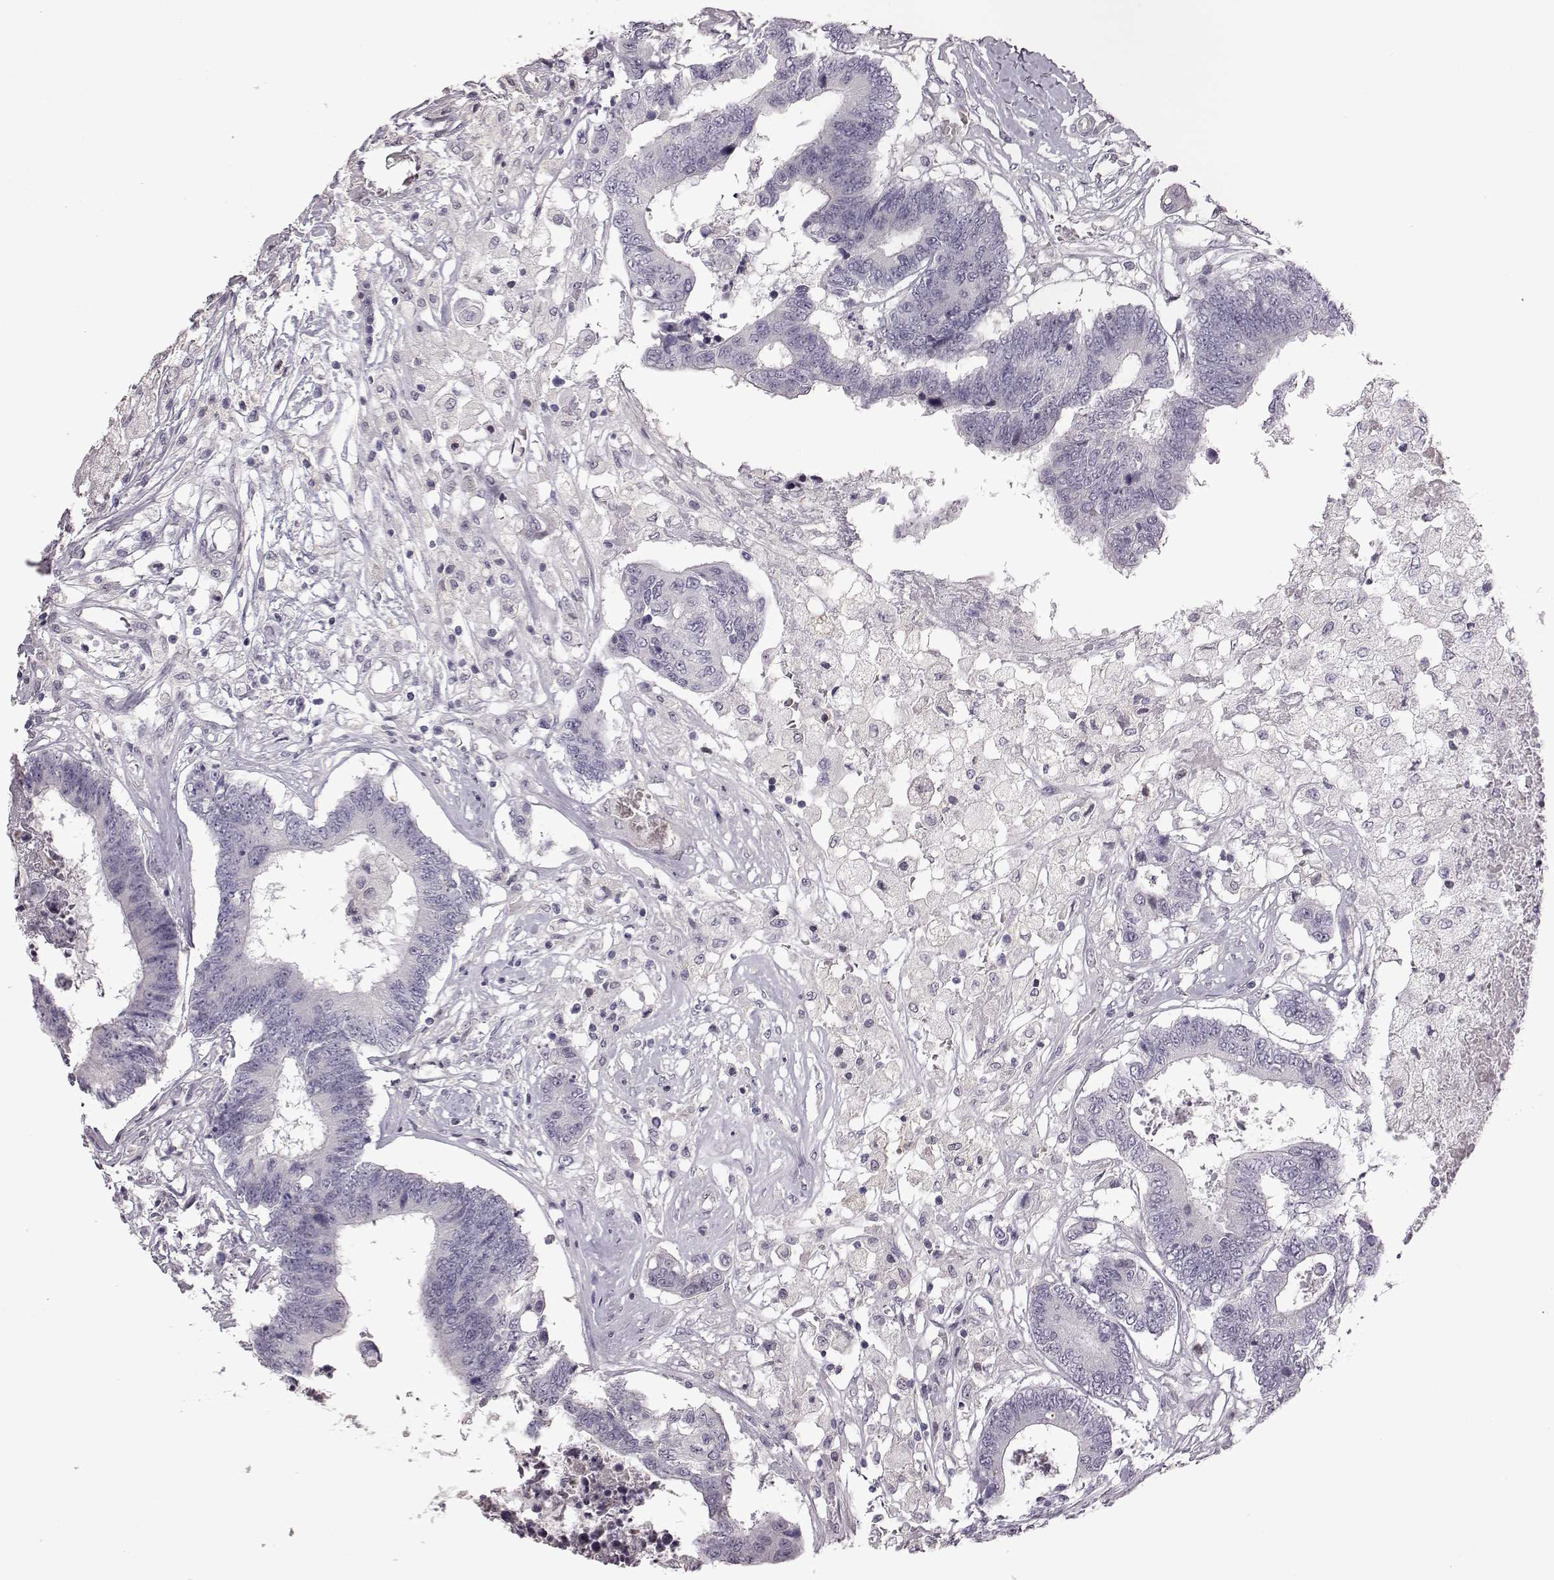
{"staining": {"intensity": "negative", "quantity": "none", "location": "none"}, "tissue": "colorectal cancer", "cell_type": "Tumor cells", "image_type": "cancer", "snomed": [{"axis": "morphology", "description": "Adenocarcinoma, NOS"}, {"axis": "topography", "description": "Colon"}], "caption": "Immunohistochemistry histopathology image of neoplastic tissue: human adenocarcinoma (colorectal) stained with DAB (3,3'-diaminobenzidine) displays no significant protein expression in tumor cells. (DAB (3,3'-diaminobenzidine) immunohistochemistry visualized using brightfield microscopy, high magnification).", "gene": "GAL", "patient": {"sex": "female", "age": 48}}